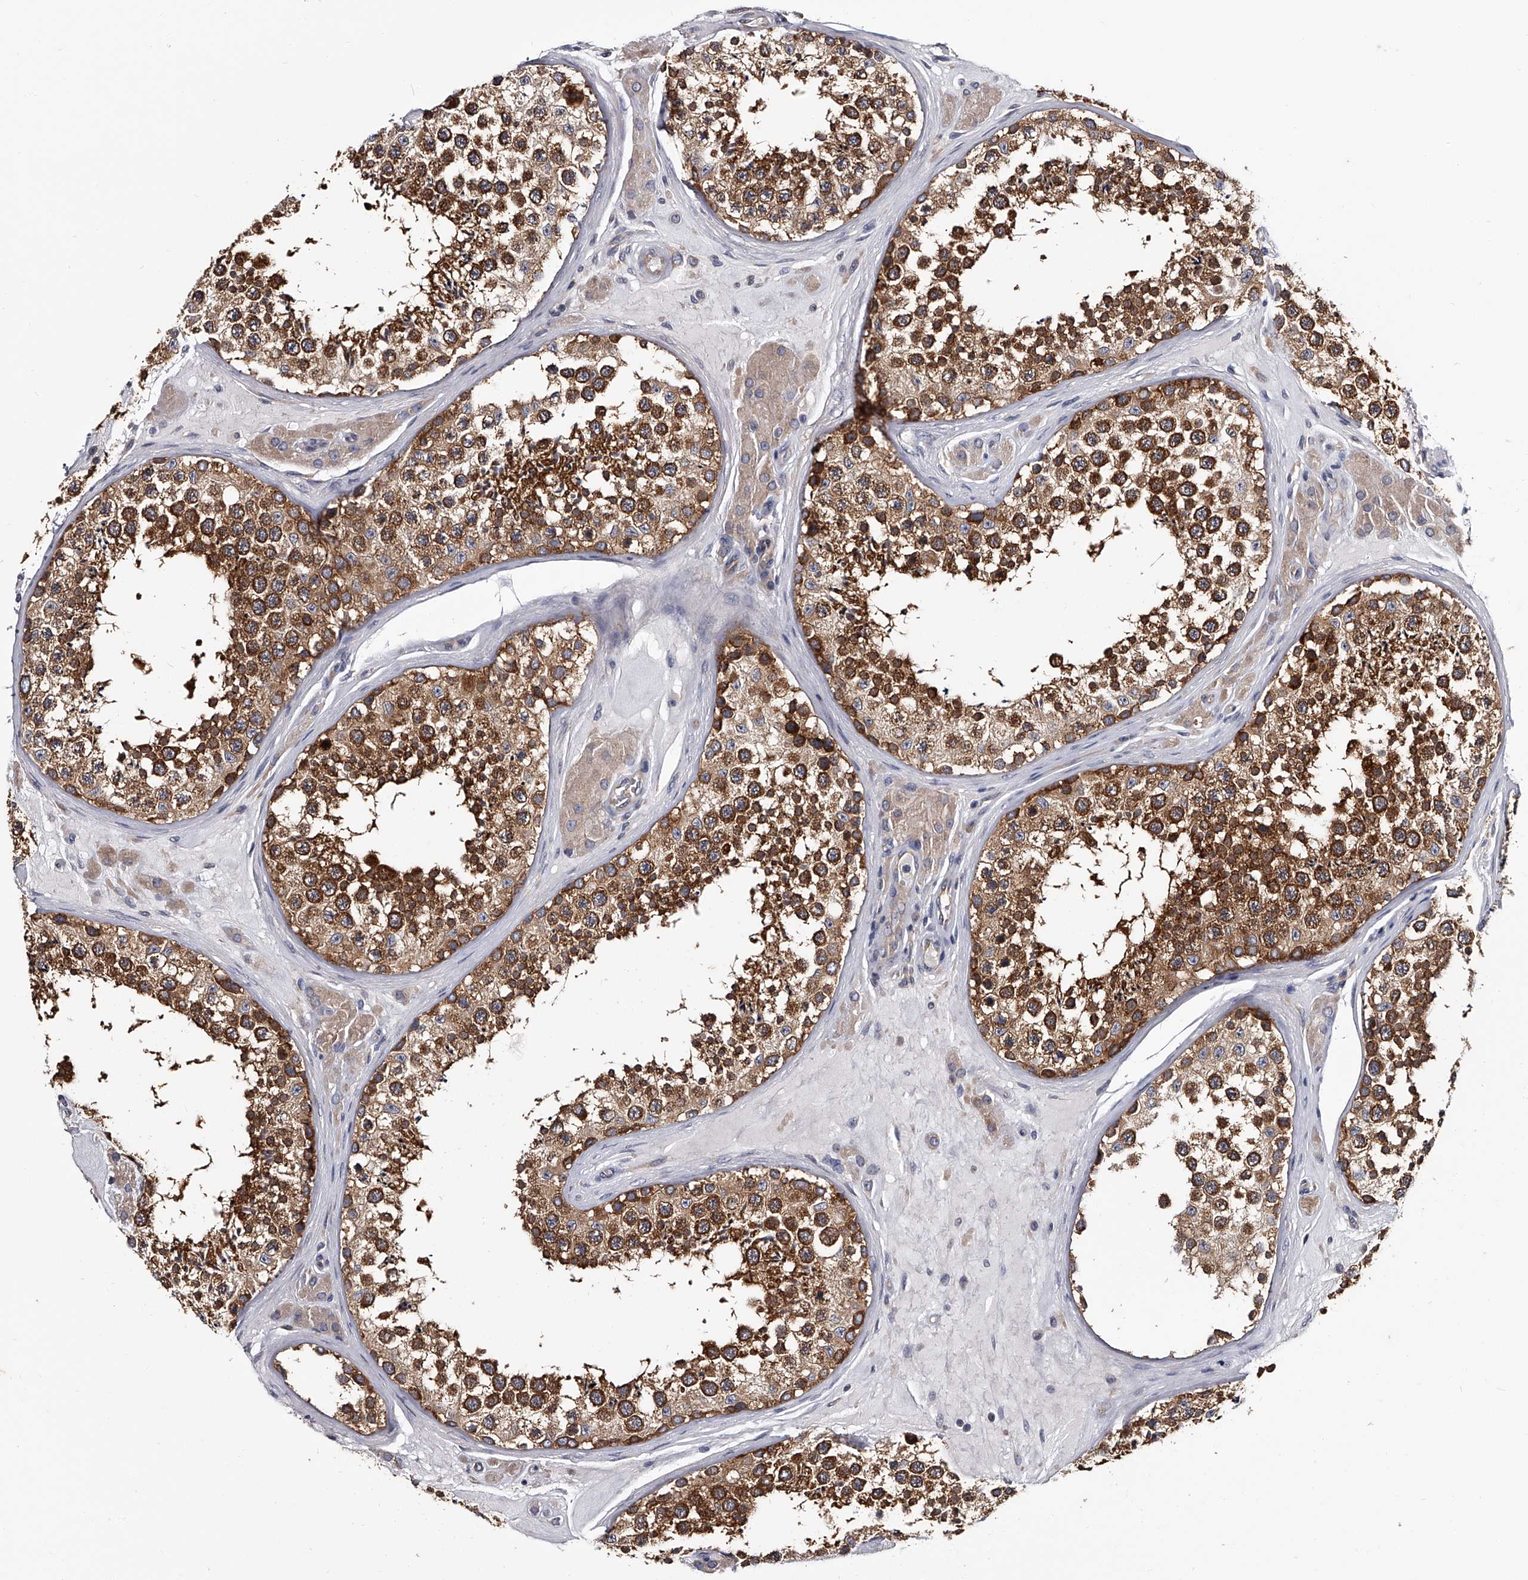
{"staining": {"intensity": "strong", "quantity": ">75%", "location": "cytoplasmic/membranous,nuclear"}, "tissue": "testis", "cell_type": "Cells in seminiferous ducts", "image_type": "normal", "snomed": [{"axis": "morphology", "description": "Normal tissue, NOS"}, {"axis": "topography", "description": "Testis"}], "caption": "Immunohistochemical staining of normal human testis shows strong cytoplasmic/membranous,nuclear protein staining in about >75% of cells in seminiferous ducts.", "gene": "GAPVD1", "patient": {"sex": "male", "age": 46}}